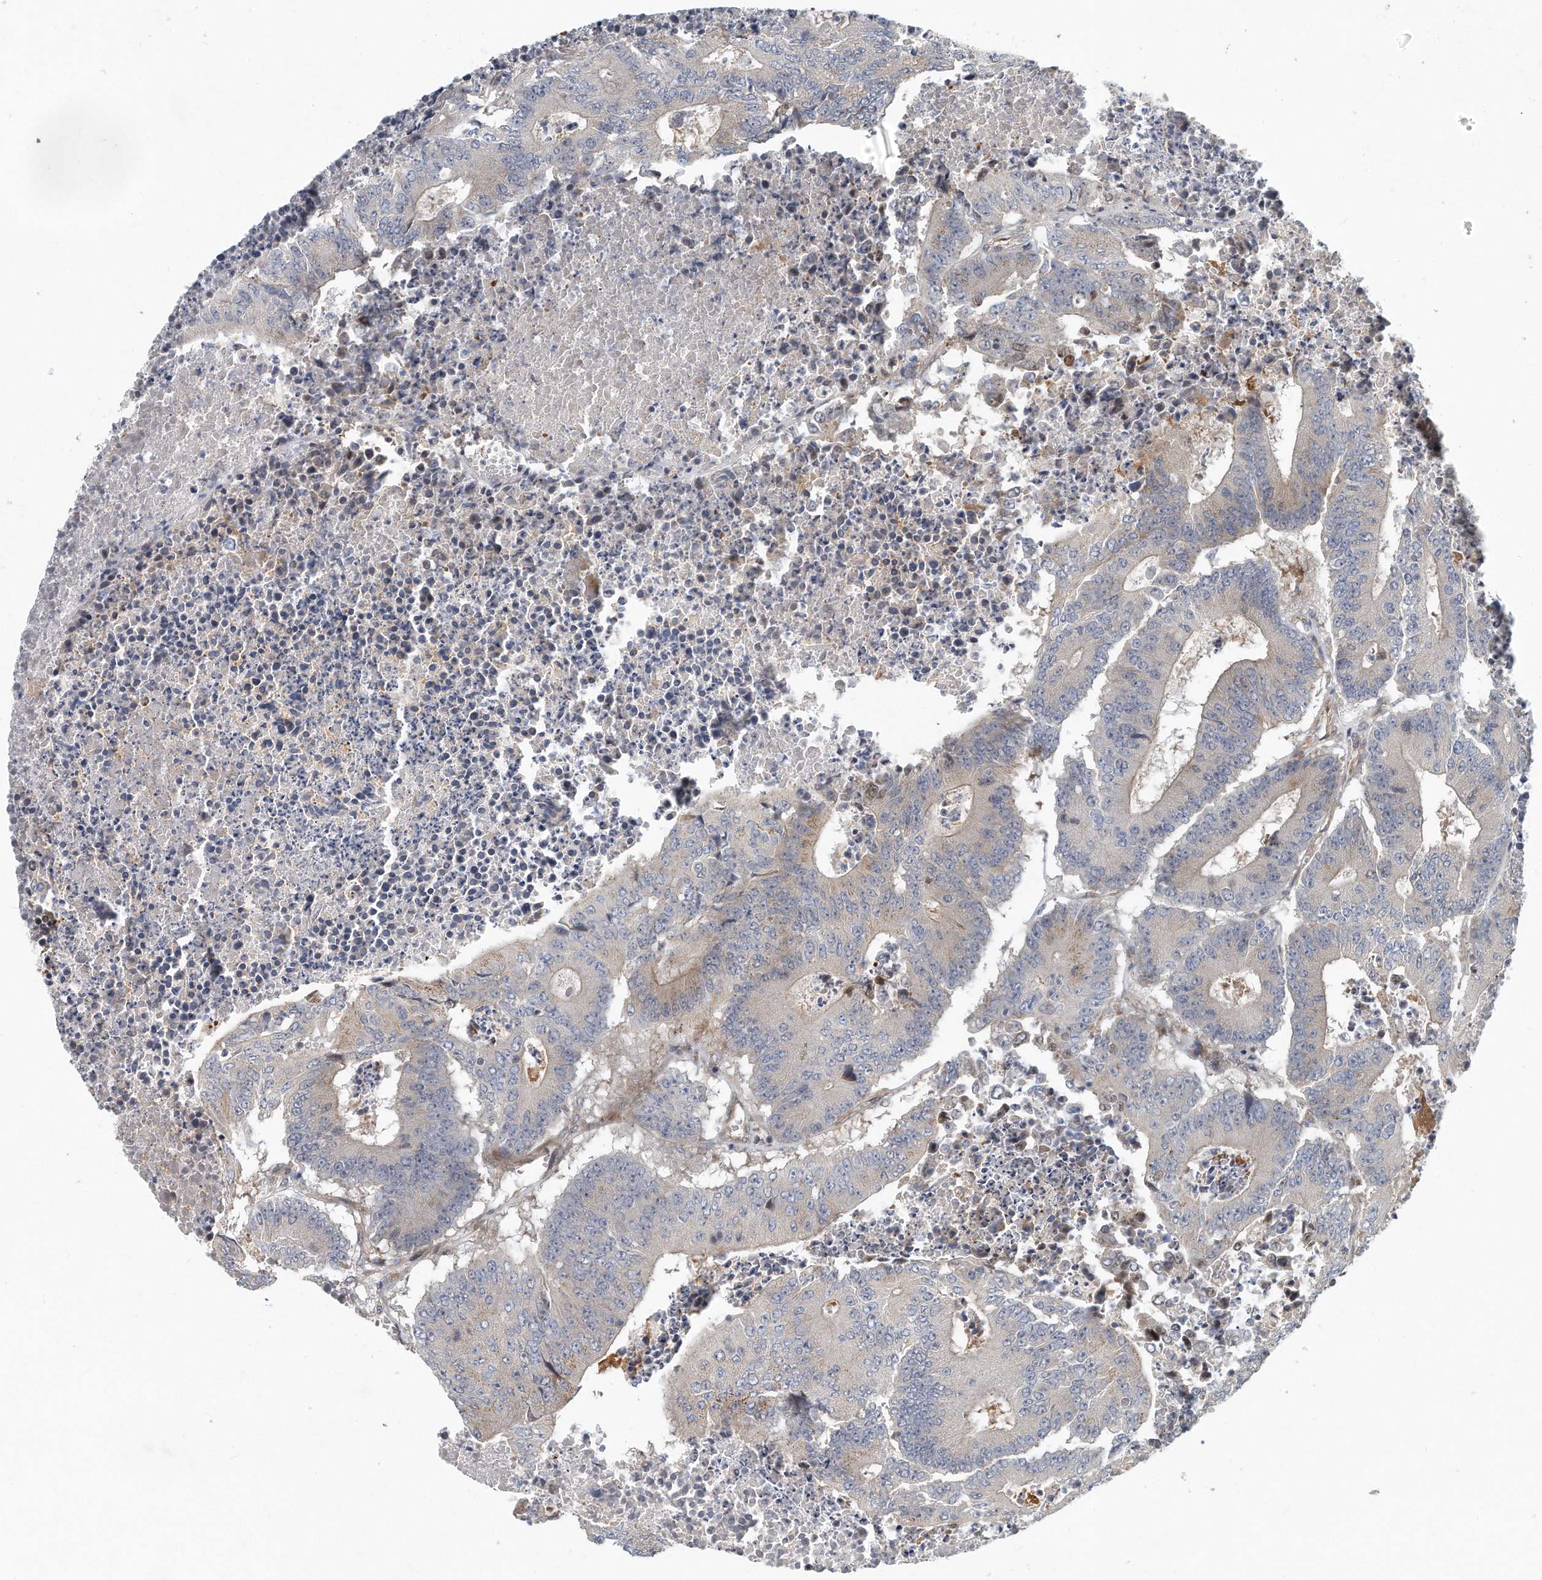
{"staining": {"intensity": "weak", "quantity": "25%-75%", "location": "cytoplasmic/membranous"}, "tissue": "colorectal cancer", "cell_type": "Tumor cells", "image_type": "cancer", "snomed": [{"axis": "morphology", "description": "Adenocarcinoma, NOS"}, {"axis": "topography", "description": "Colon"}], "caption": "Adenocarcinoma (colorectal) was stained to show a protein in brown. There is low levels of weak cytoplasmic/membranous positivity in approximately 25%-75% of tumor cells. (DAB IHC, brown staining for protein, blue staining for nuclei).", "gene": "PCDH8", "patient": {"sex": "male", "age": 87}}